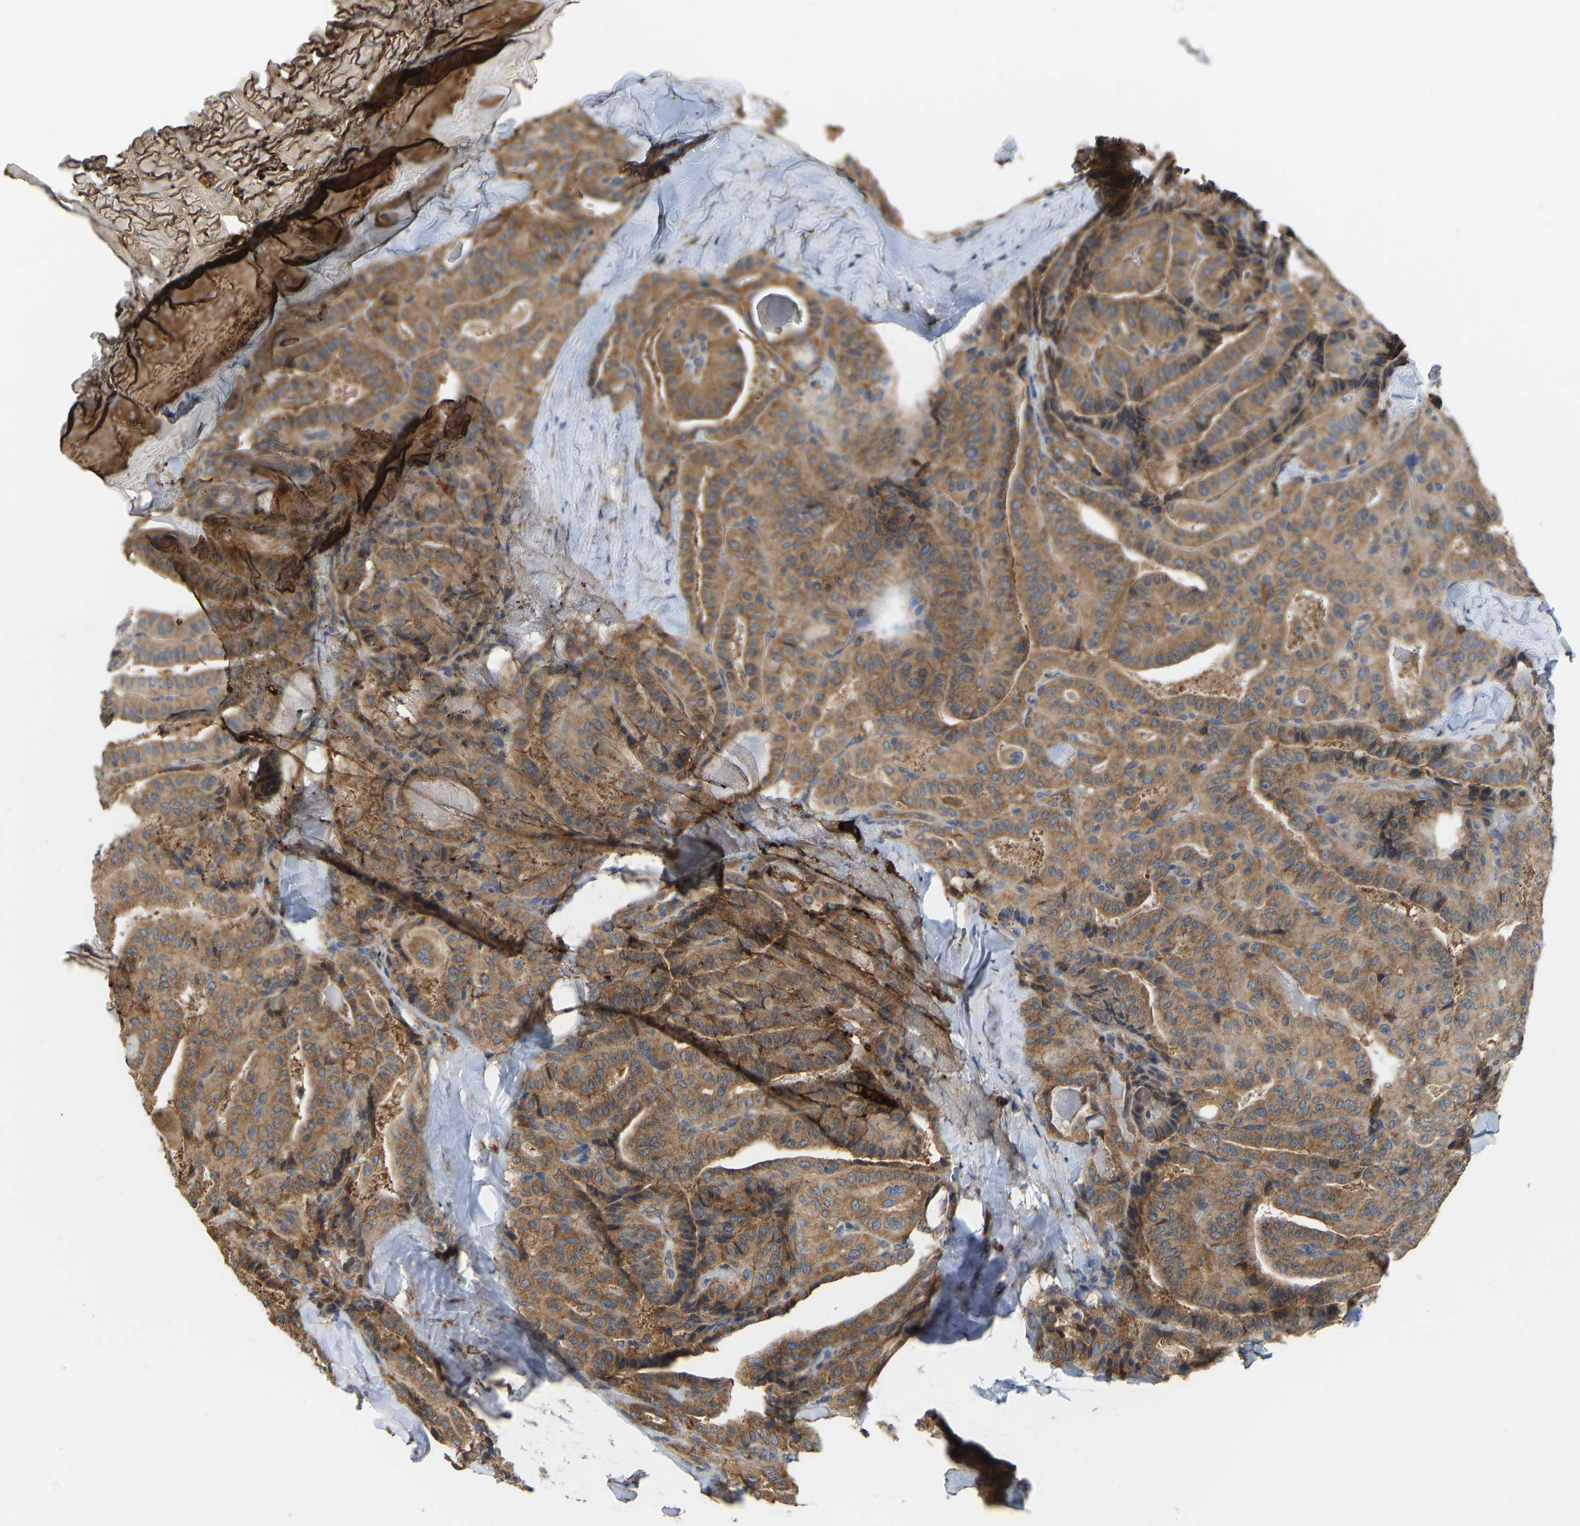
{"staining": {"intensity": "moderate", "quantity": ">75%", "location": "cytoplasmic/membranous"}, "tissue": "thyroid cancer", "cell_type": "Tumor cells", "image_type": "cancer", "snomed": [{"axis": "morphology", "description": "Papillary adenocarcinoma, NOS"}, {"axis": "topography", "description": "Thyroid gland"}], "caption": "Protein staining reveals moderate cytoplasmic/membranous staining in approximately >75% of tumor cells in papillary adenocarcinoma (thyroid).", "gene": "RPS6KB2", "patient": {"sex": "male", "age": 77}}